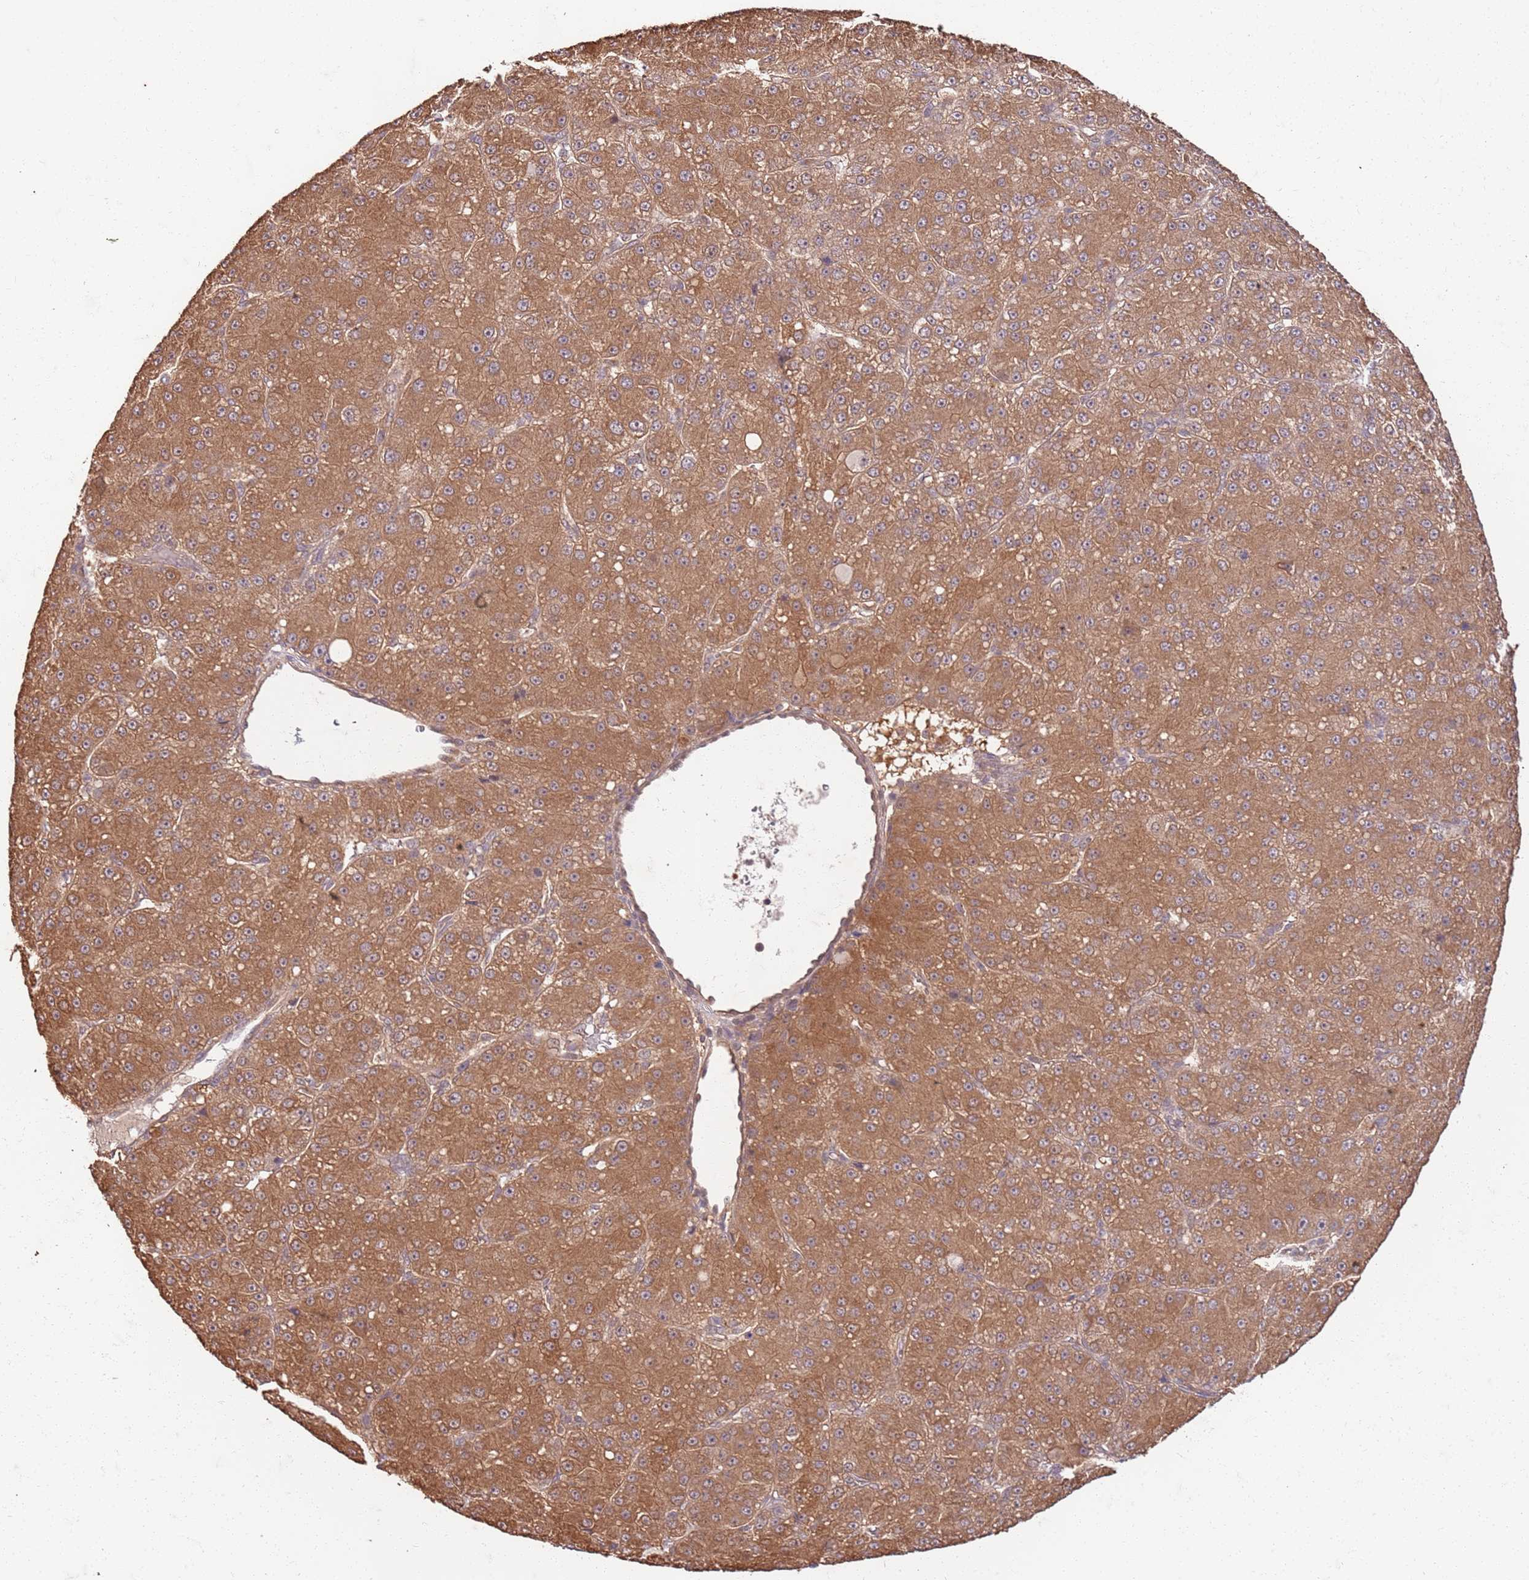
{"staining": {"intensity": "moderate", "quantity": ">75%", "location": "cytoplasmic/membranous"}, "tissue": "liver cancer", "cell_type": "Tumor cells", "image_type": "cancer", "snomed": [{"axis": "morphology", "description": "Carcinoma, Hepatocellular, NOS"}, {"axis": "topography", "description": "Liver"}], "caption": "A high-resolution photomicrograph shows IHC staining of liver hepatocellular carcinoma, which displays moderate cytoplasmic/membranous staining in about >75% of tumor cells.", "gene": "UBE3A", "patient": {"sex": "male", "age": 67}}